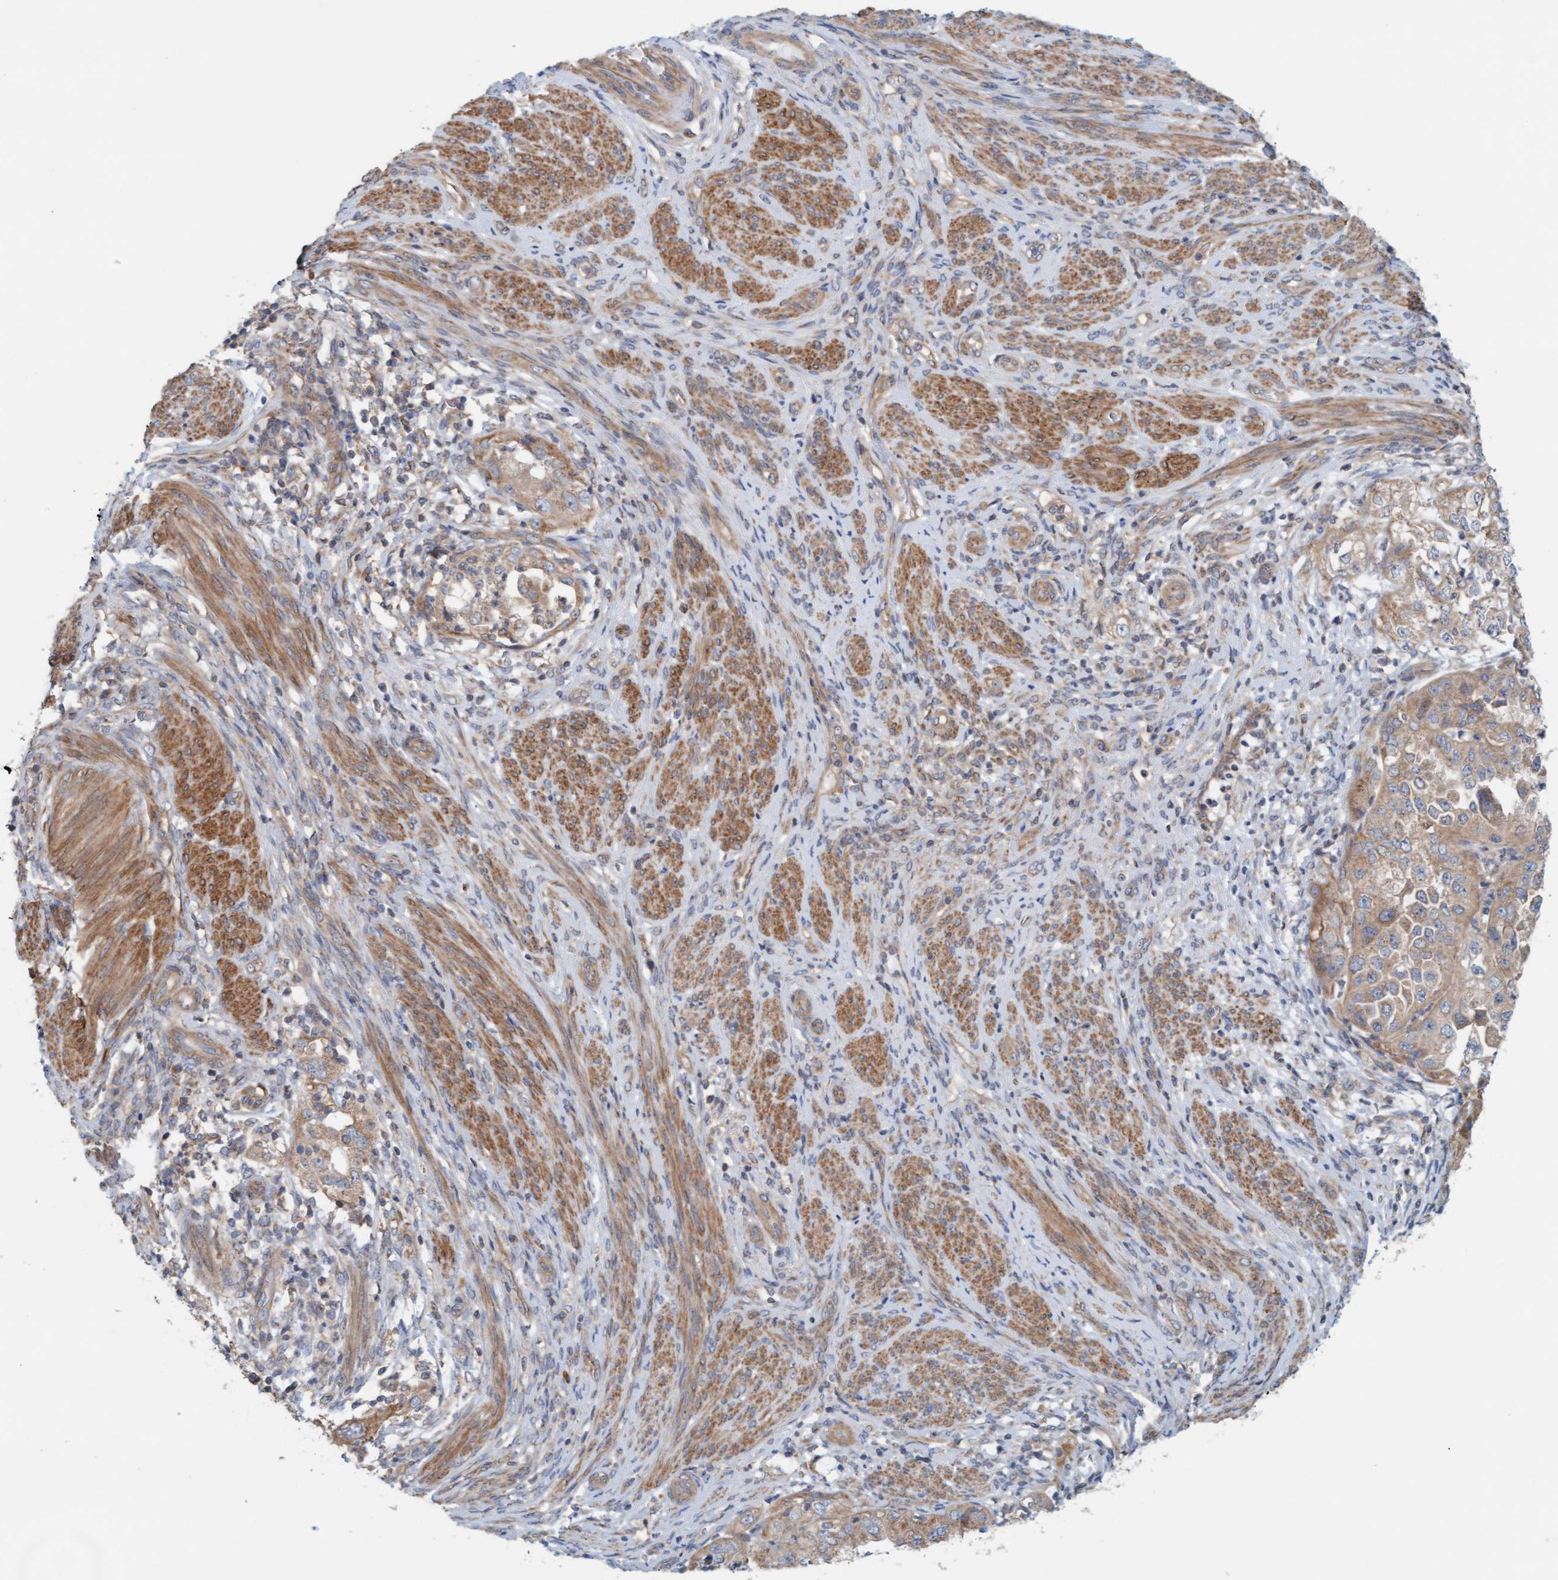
{"staining": {"intensity": "moderate", "quantity": "25%-75%", "location": "cytoplasmic/membranous"}, "tissue": "endometrial cancer", "cell_type": "Tumor cells", "image_type": "cancer", "snomed": [{"axis": "morphology", "description": "Adenocarcinoma, NOS"}, {"axis": "topography", "description": "Endometrium"}], "caption": "Tumor cells exhibit medium levels of moderate cytoplasmic/membranous staining in approximately 25%-75% of cells in human endometrial cancer (adenocarcinoma). The staining is performed using DAB (3,3'-diaminobenzidine) brown chromogen to label protein expression. The nuclei are counter-stained blue using hematoxylin.", "gene": "UBAP1", "patient": {"sex": "female", "age": 85}}